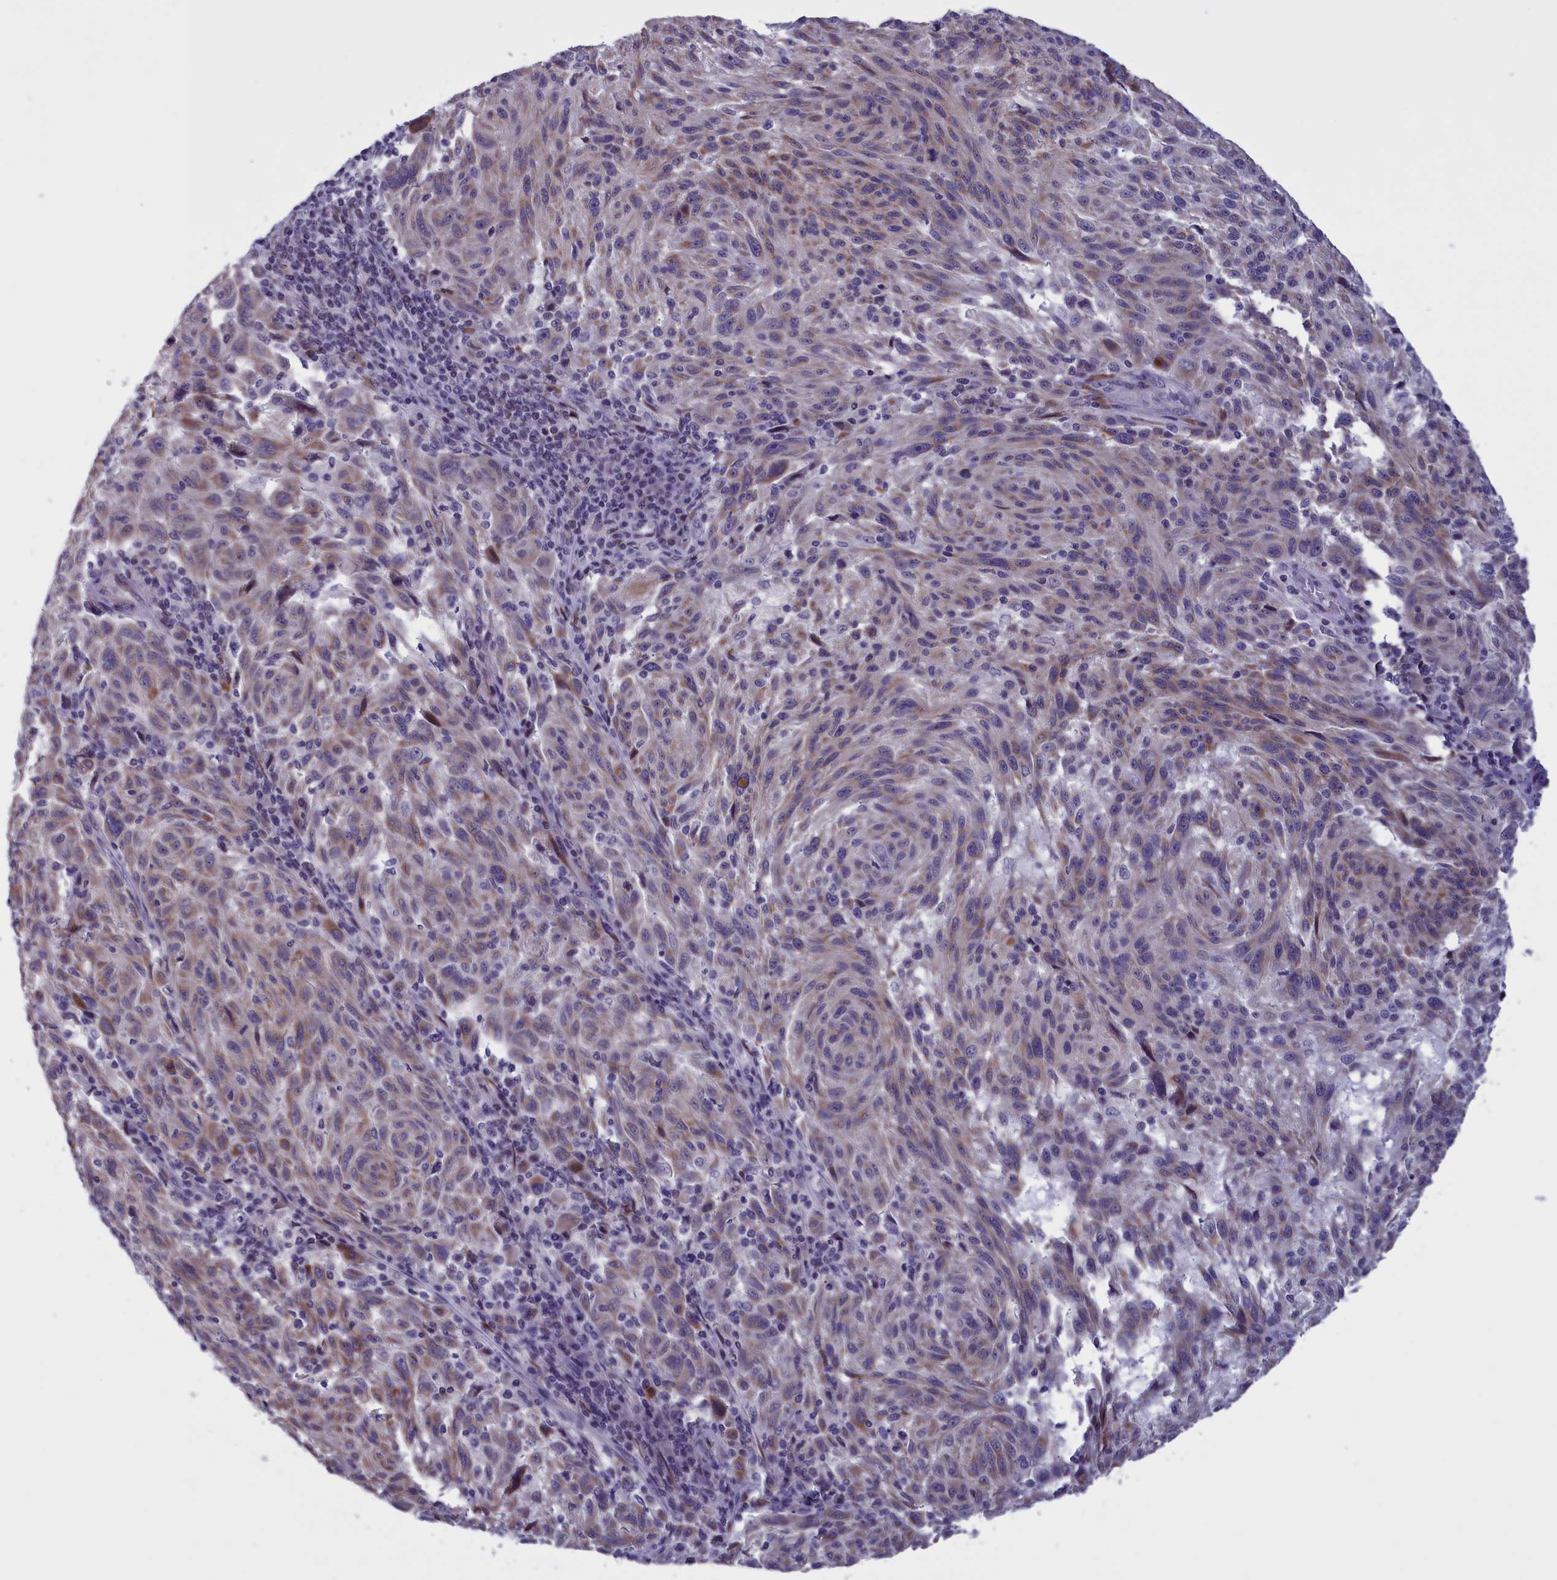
{"staining": {"intensity": "moderate", "quantity": ">75%", "location": "cytoplasmic/membranous"}, "tissue": "melanoma", "cell_type": "Tumor cells", "image_type": "cancer", "snomed": [{"axis": "morphology", "description": "Malignant melanoma, NOS"}, {"axis": "topography", "description": "Skin"}], "caption": "Tumor cells display medium levels of moderate cytoplasmic/membranous expression in approximately >75% of cells in malignant melanoma. (DAB (3,3'-diaminobenzidine) IHC, brown staining for protein, blue staining for nuclei).", "gene": "PARS2", "patient": {"sex": "male", "age": 53}}